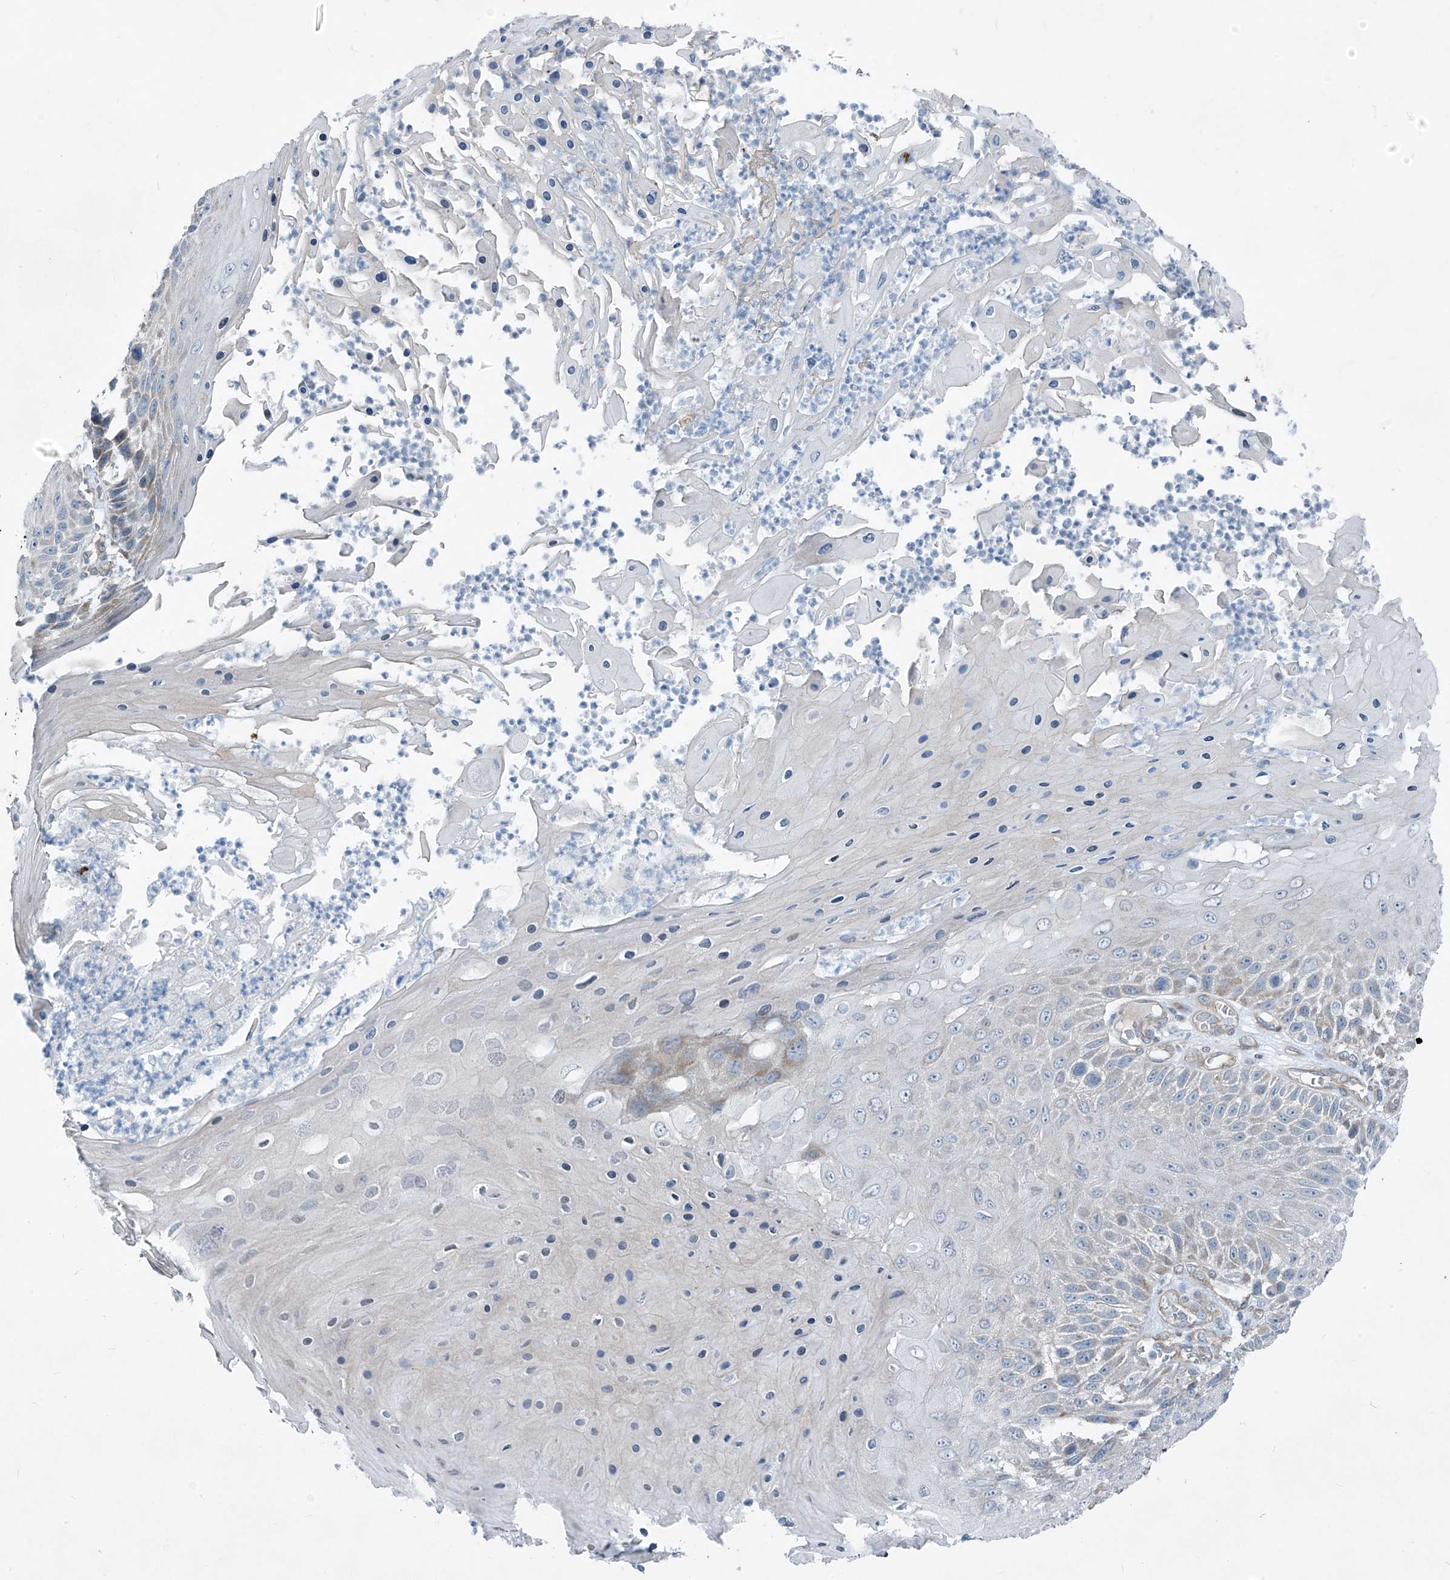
{"staining": {"intensity": "negative", "quantity": "none", "location": "none"}, "tissue": "skin cancer", "cell_type": "Tumor cells", "image_type": "cancer", "snomed": [{"axis": "morphology", "description": "Squamous cell carcinoma, NOS"}, {"axis": "topography", "description": "Skin"}], "caption": "Tumor cells show no significant protein expression in skin cancer (squamous cell carcinoma). (DAB IHC, high magnification).", "gene": "TNS2", "patient": {"sex": "female", "age": 88}}